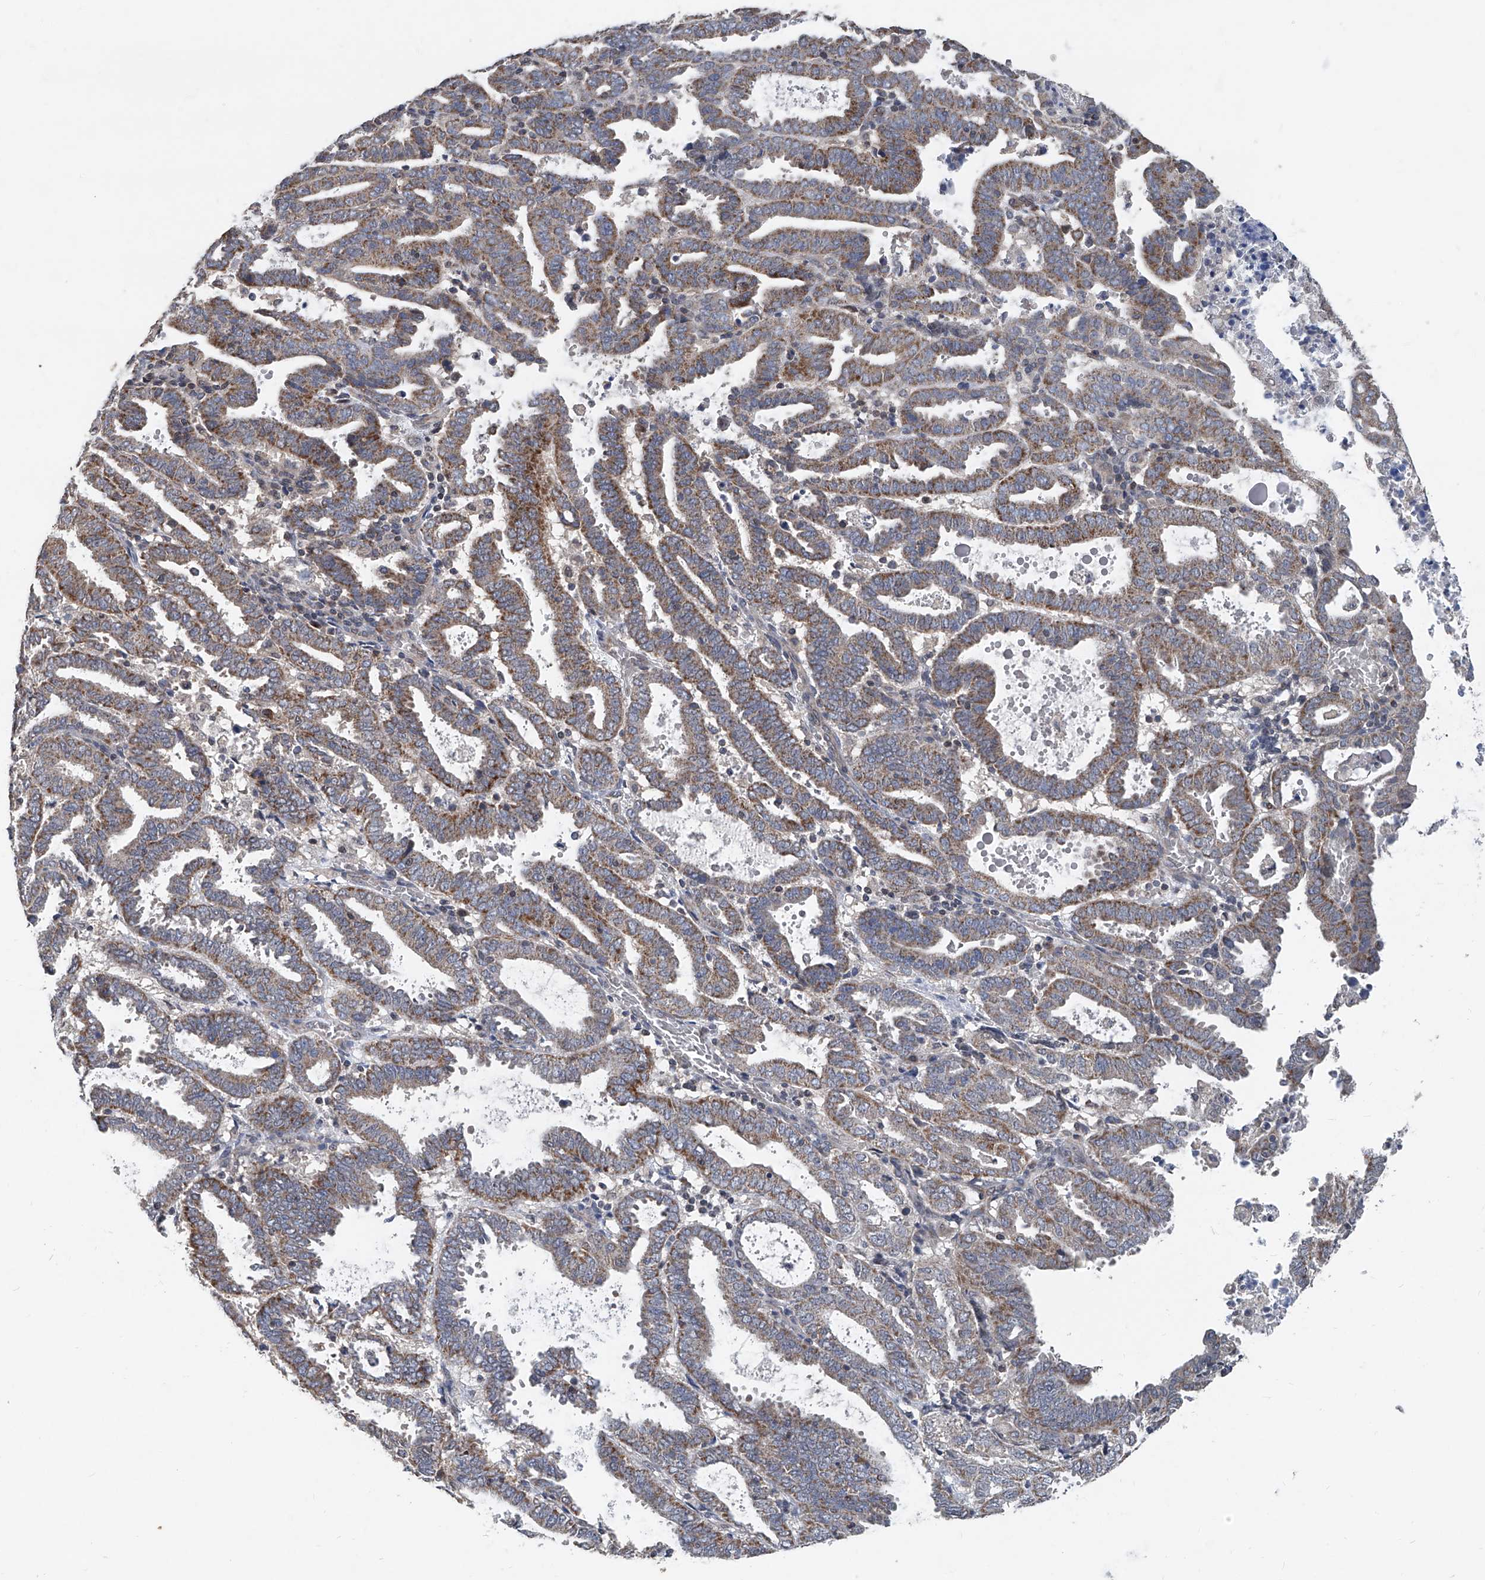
{"staining": {"intensity": "moderate", "quantity": ">75%", "location": "cytoplasmic/membranous"}, "tissue": "endometrial cancer", "cell_type": "Tumor cells", "image_type": "cancer", "snomed": [{"axis": "morphology", "description": "Adenocarcinoma, NOS"}, {"axis": "topography", "description": "Uterus"}], "caption": "Immunohistochemistry image of human endometrial cancer (adenocarcinoma) stained for a protein (brown), which demonstrates medium levels of moderate cytoplasmic/membranous staining in about >75% of tumor cells.", "gene": "BCKDHB", "patient": {"sex": "female", "age": 83}}